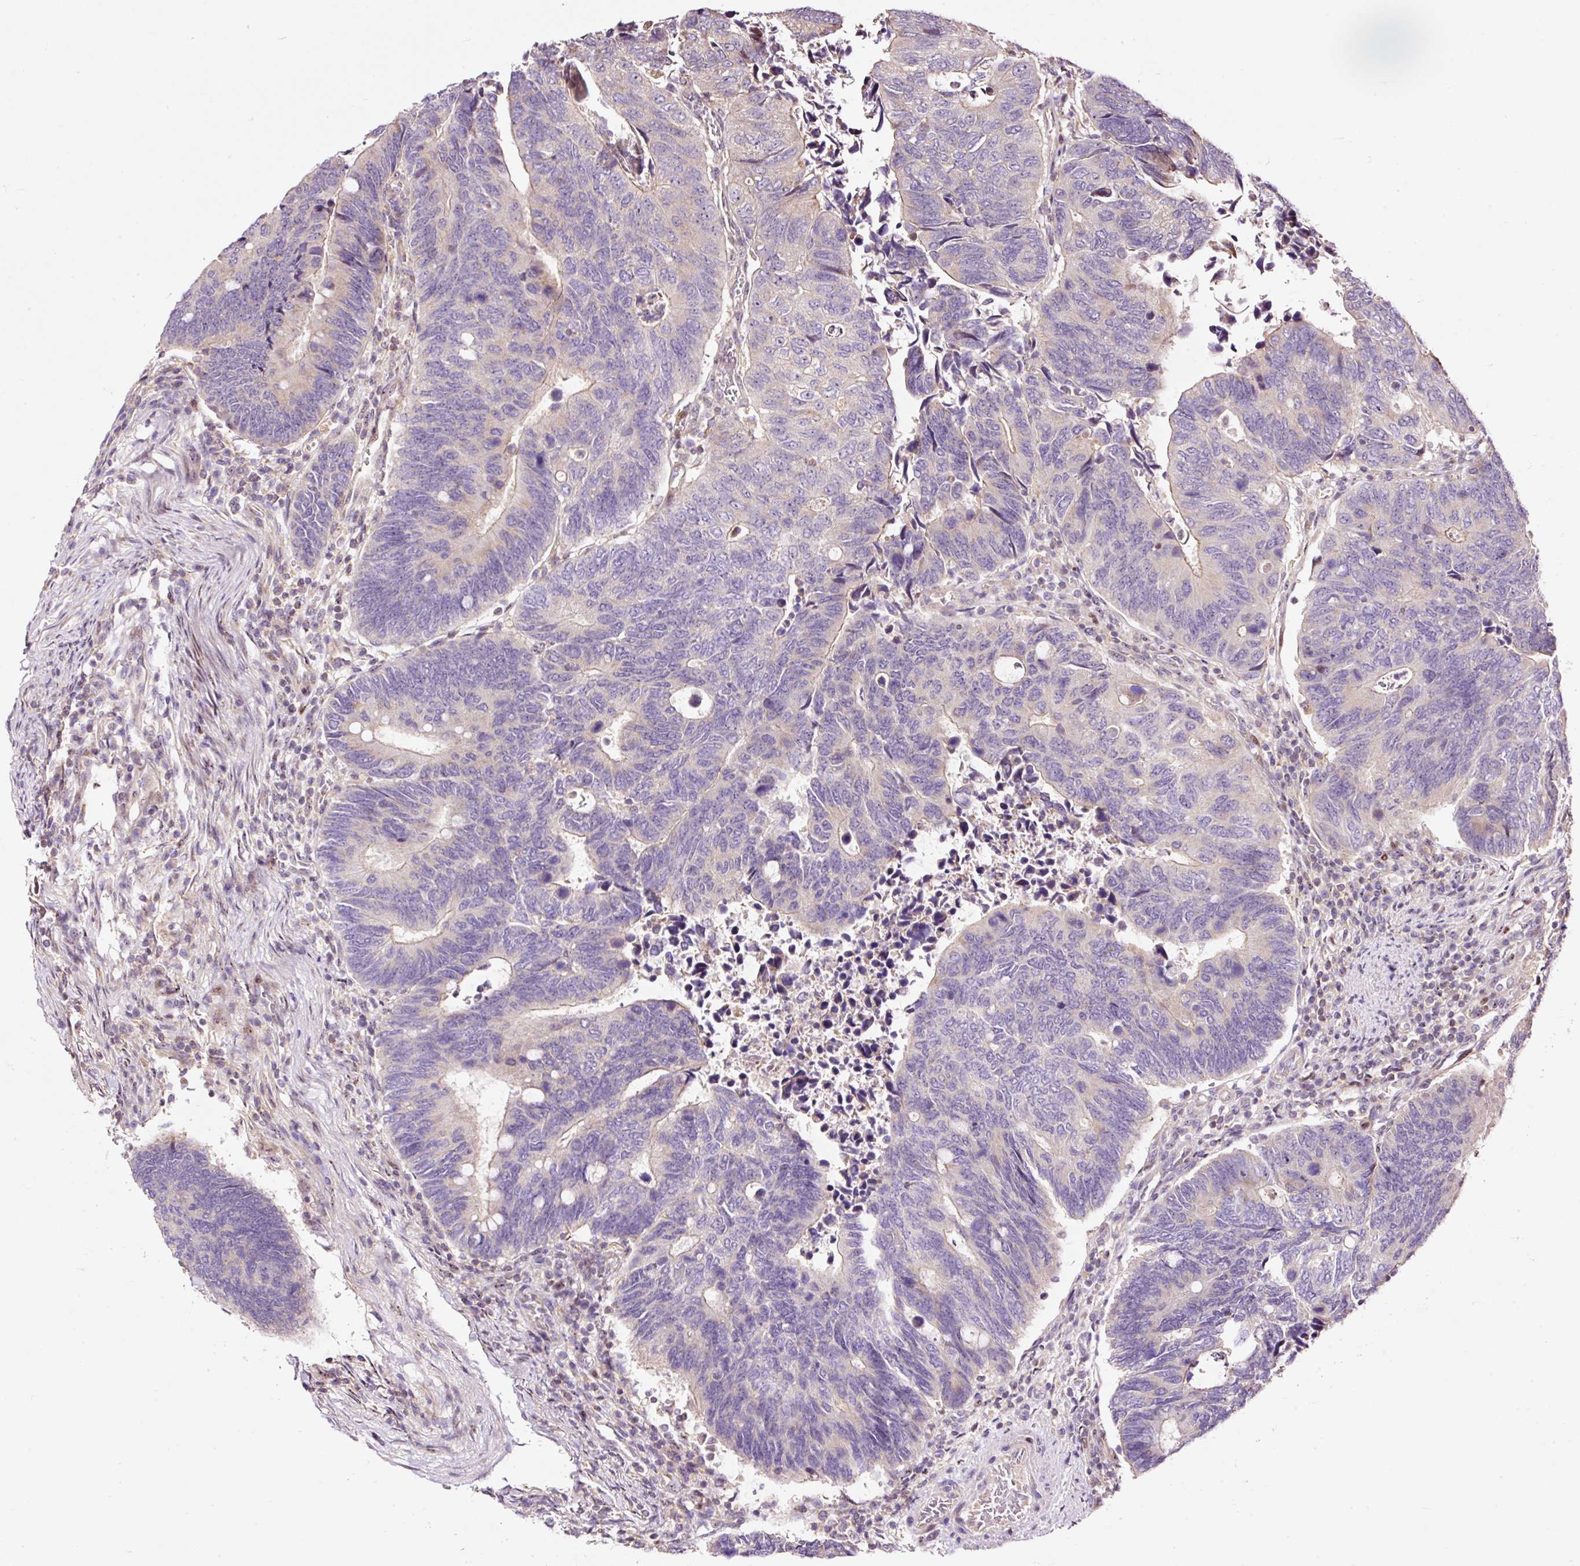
{"staining": {"intensity": "negative", "quantity": "none", "location": "none"}, "tissue": "colorectal cancer", "cell_type": "Tumor cells", "image_type": "cancer", "snomed": [{"axis": "morphology", "description": "Adenocarcinoma, NOS"}, {"axis": "topography", "description": "Colon"}], "caption": "Tumor cells show no significant protein positivity in colorectal adenocarcinoma.", "gene": "BOLA3", "patient": {"sex": "male", "age": 87}}